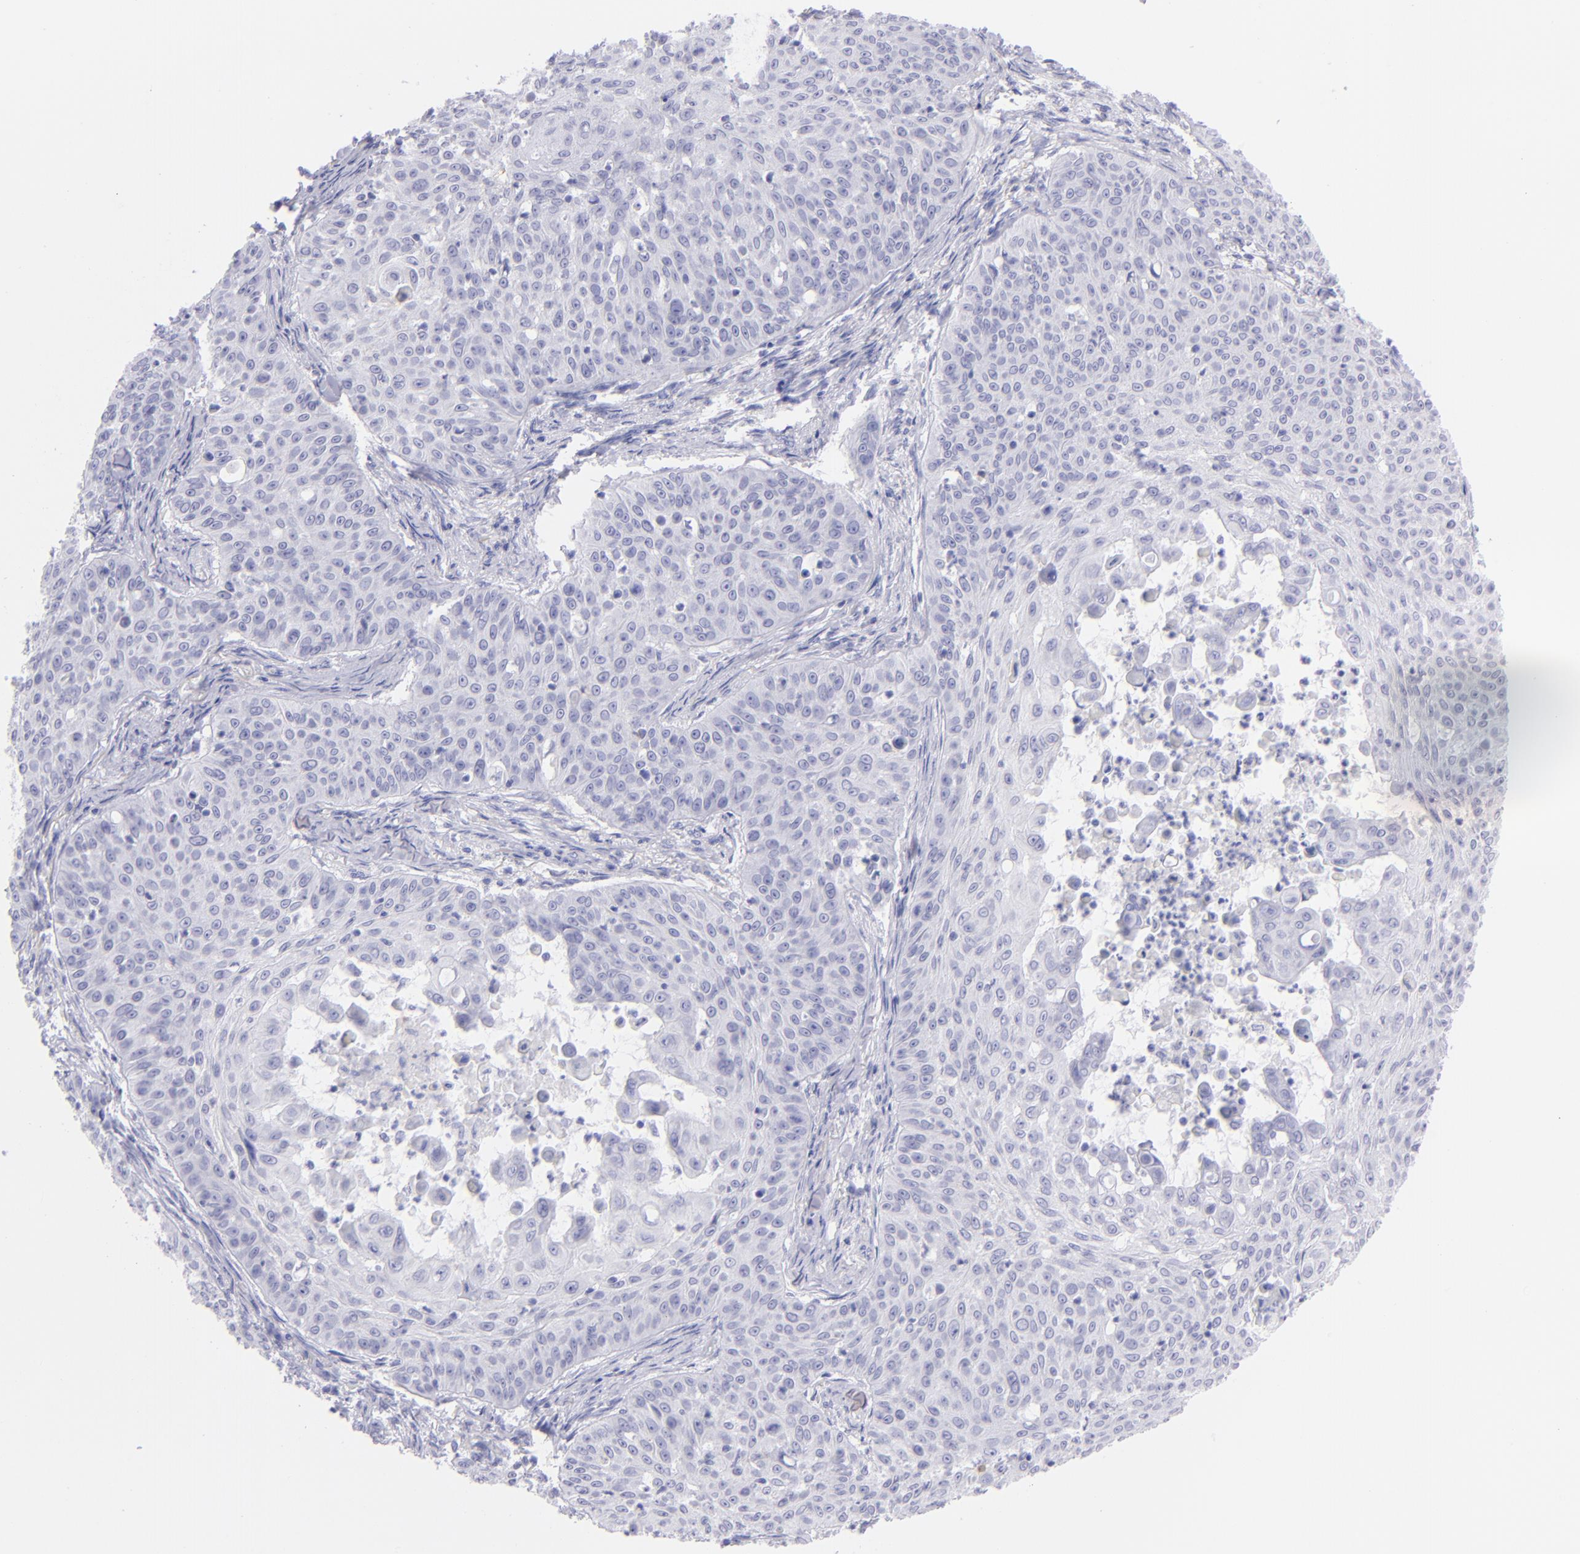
{"staining": {"intensity": "negative", "quantity": "none", "location": "none"}, "tissue": "skin cancer", "cell_type": "Tumor cells", "image_type": "cancer", "snomed": [{"axis": "morphology", "description": "Squamous cell carcinoma, NOS"}, {"axis": "topography", "description": "Skin"}], "caption": "A photomicrograph of skin squamous cell carcinoma stained for a protein displays no brown staining in tumor cells. (DAB (3,3'-diaminobenzidine) immunohistochemistry visualized using brightfield microscopy, high magnification).", "gene": "CD72", "patient": {"sex": "male", "age": 82}}